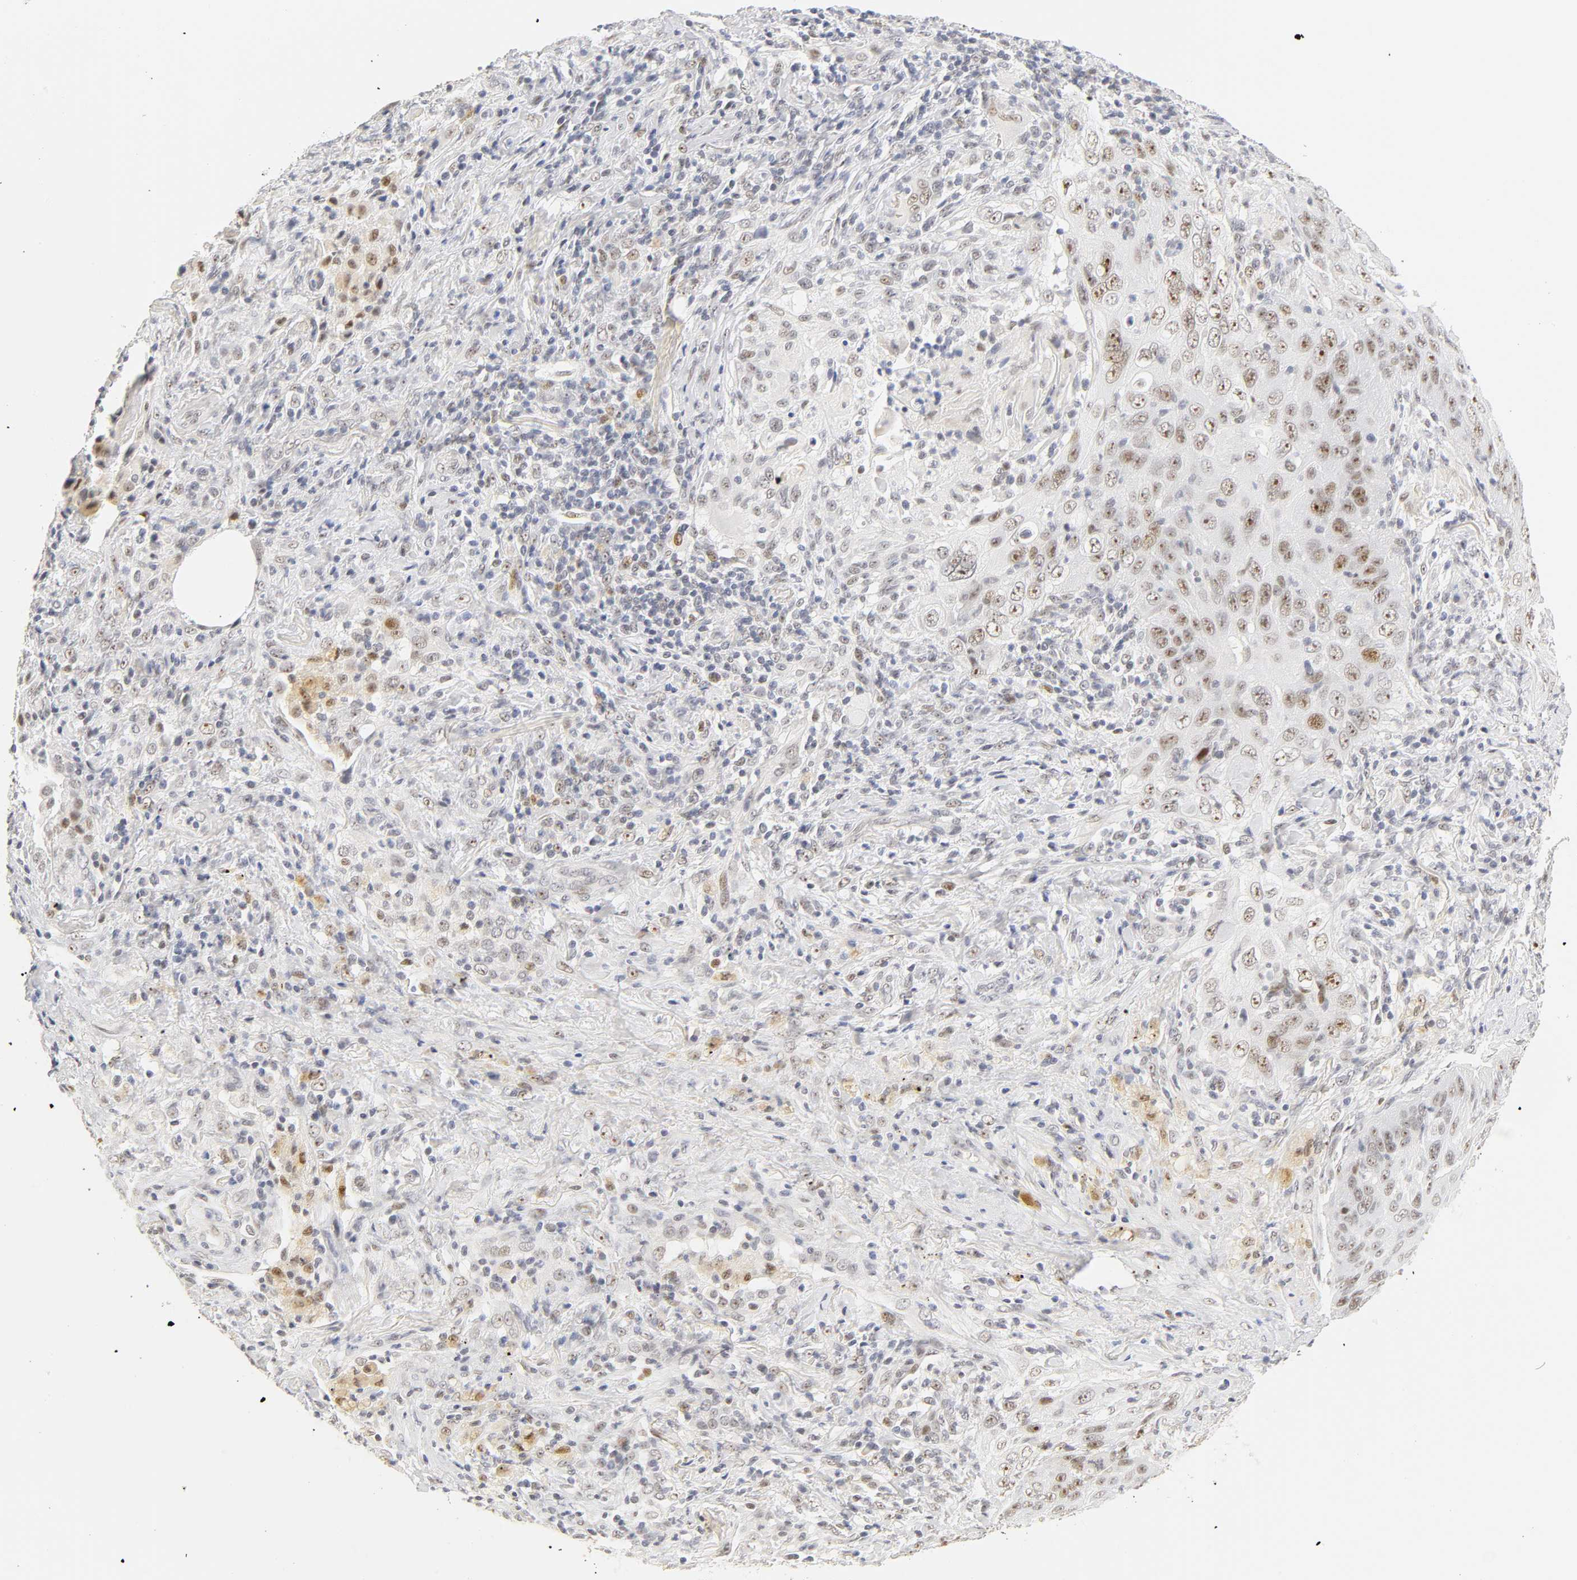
{"staining": {"intensity": "moderate", "quantity": "25%-75%", "location": "nuclear"}, "tissue": "lung cancer", "cell_type": "Tumor cells", "image_type": "cancer", "snomed": [{"axis": "morphology", "description": "Squamous cell carcinoma, NOS"}, {"axis": "topography", "description": "Lung"}], "caption": "Immunohistochemistry (DAB) staining of human lung cancer (squamous cell carcinoma) reveals moderate nuclear protein staining in approximately 25%-75% of tumor cells. (Brightfield microscopy of DAB IHC at high magnification).", "gene": "MNAT1", "patient": {"sex": "female", "age": 67}}